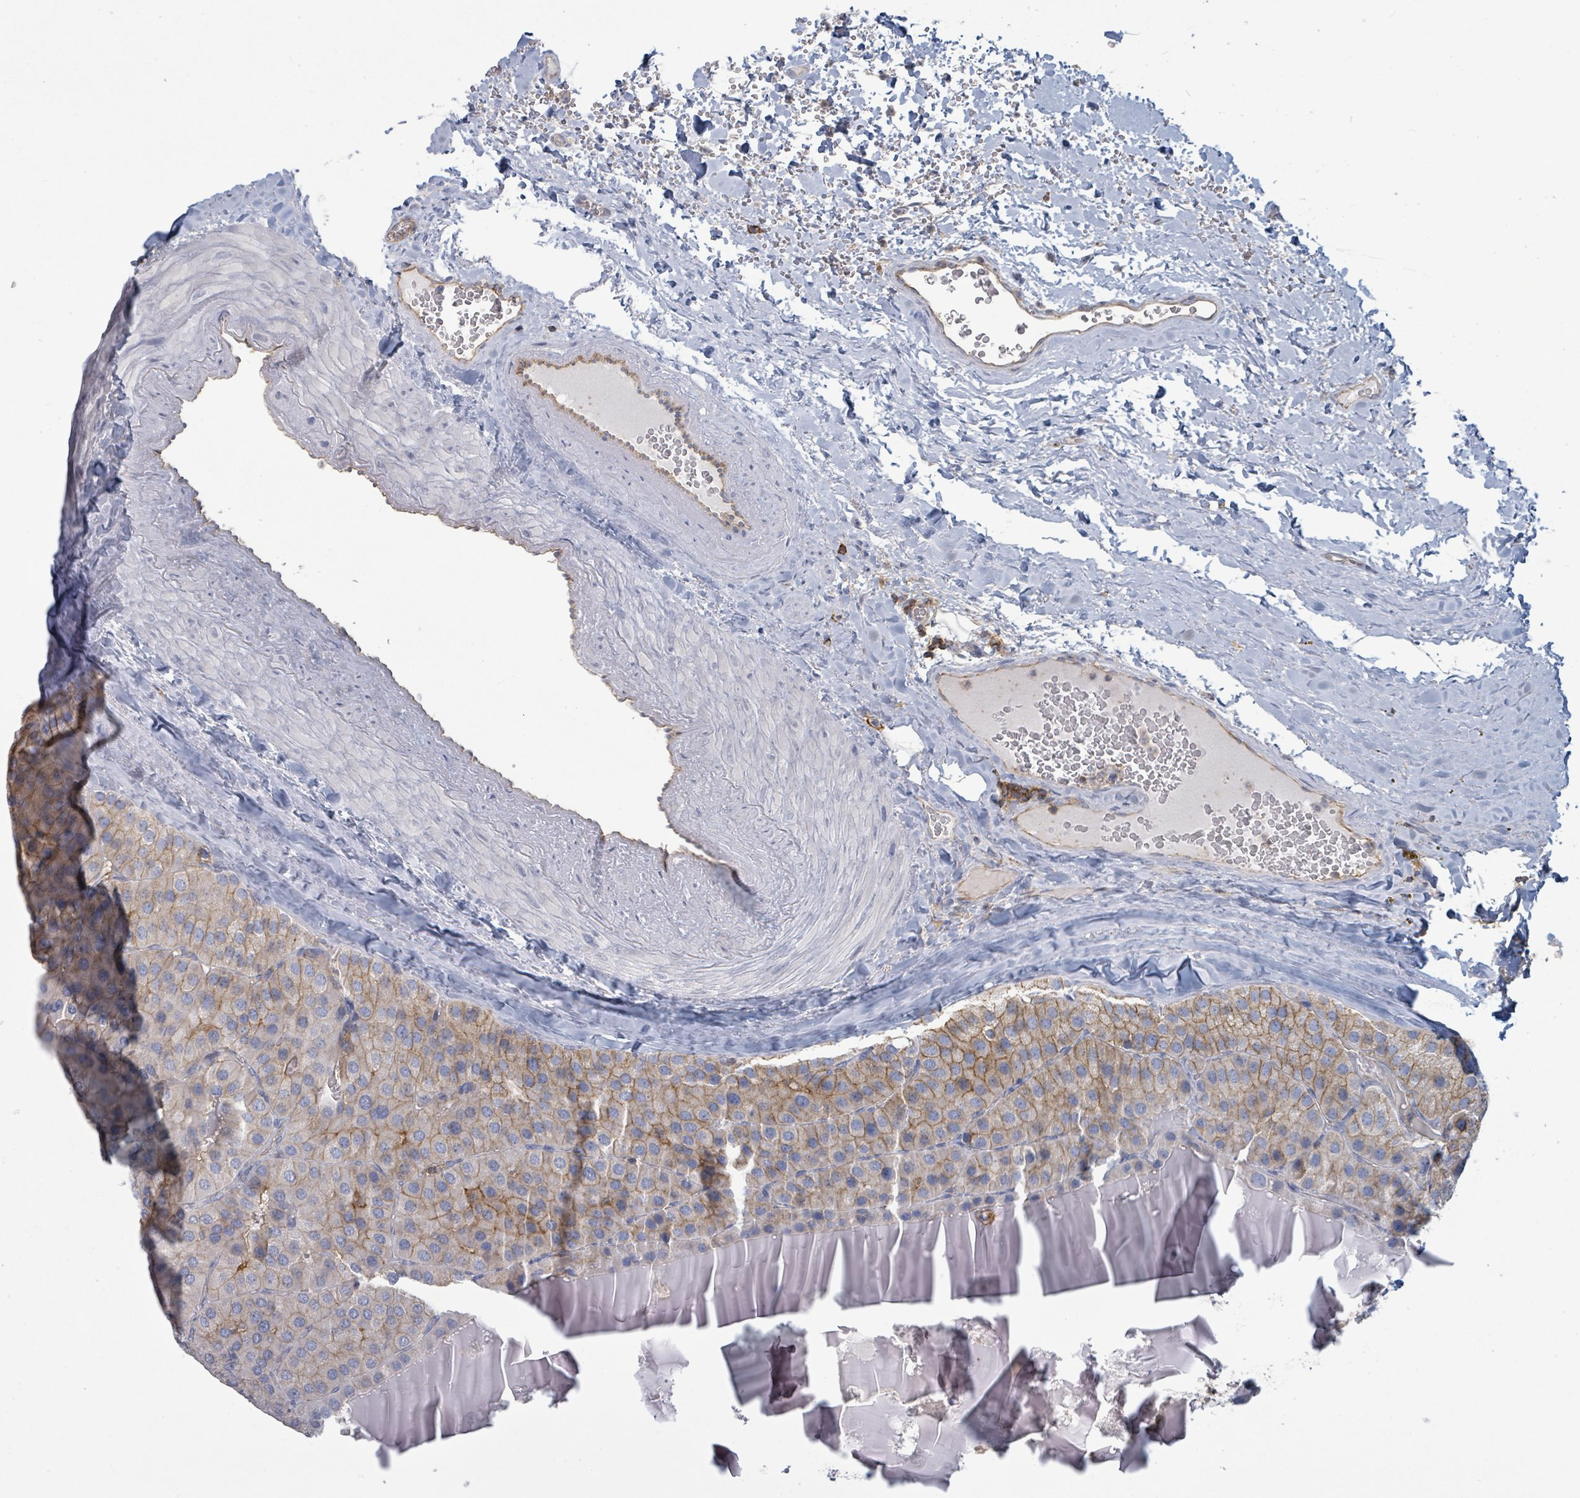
{"staining": {"intensity": "moderate", "quantity": ">75%", "location": "cytoplasmic/membranous"}, "tissue": "parathyroid gland", "cell_type": "Glandular cells", "image_type": "normal", "snomed": [{"axis": "morphology", "description": "Normal tissue, NOS"}, {"axis": "morphology", "description": "Adenoma, NOS"}, {"axis": "topography", "description": "Parathyroid gland"}], "caption": "Immunohistochemical staining of benign parathyroid gland displays >75% levels of moderate cytoplasmic/membranous protein positivity in about >75% of glandular cells.", "gene": "TNFRSF14", "patient": {"sex": "female", "age": 86}}